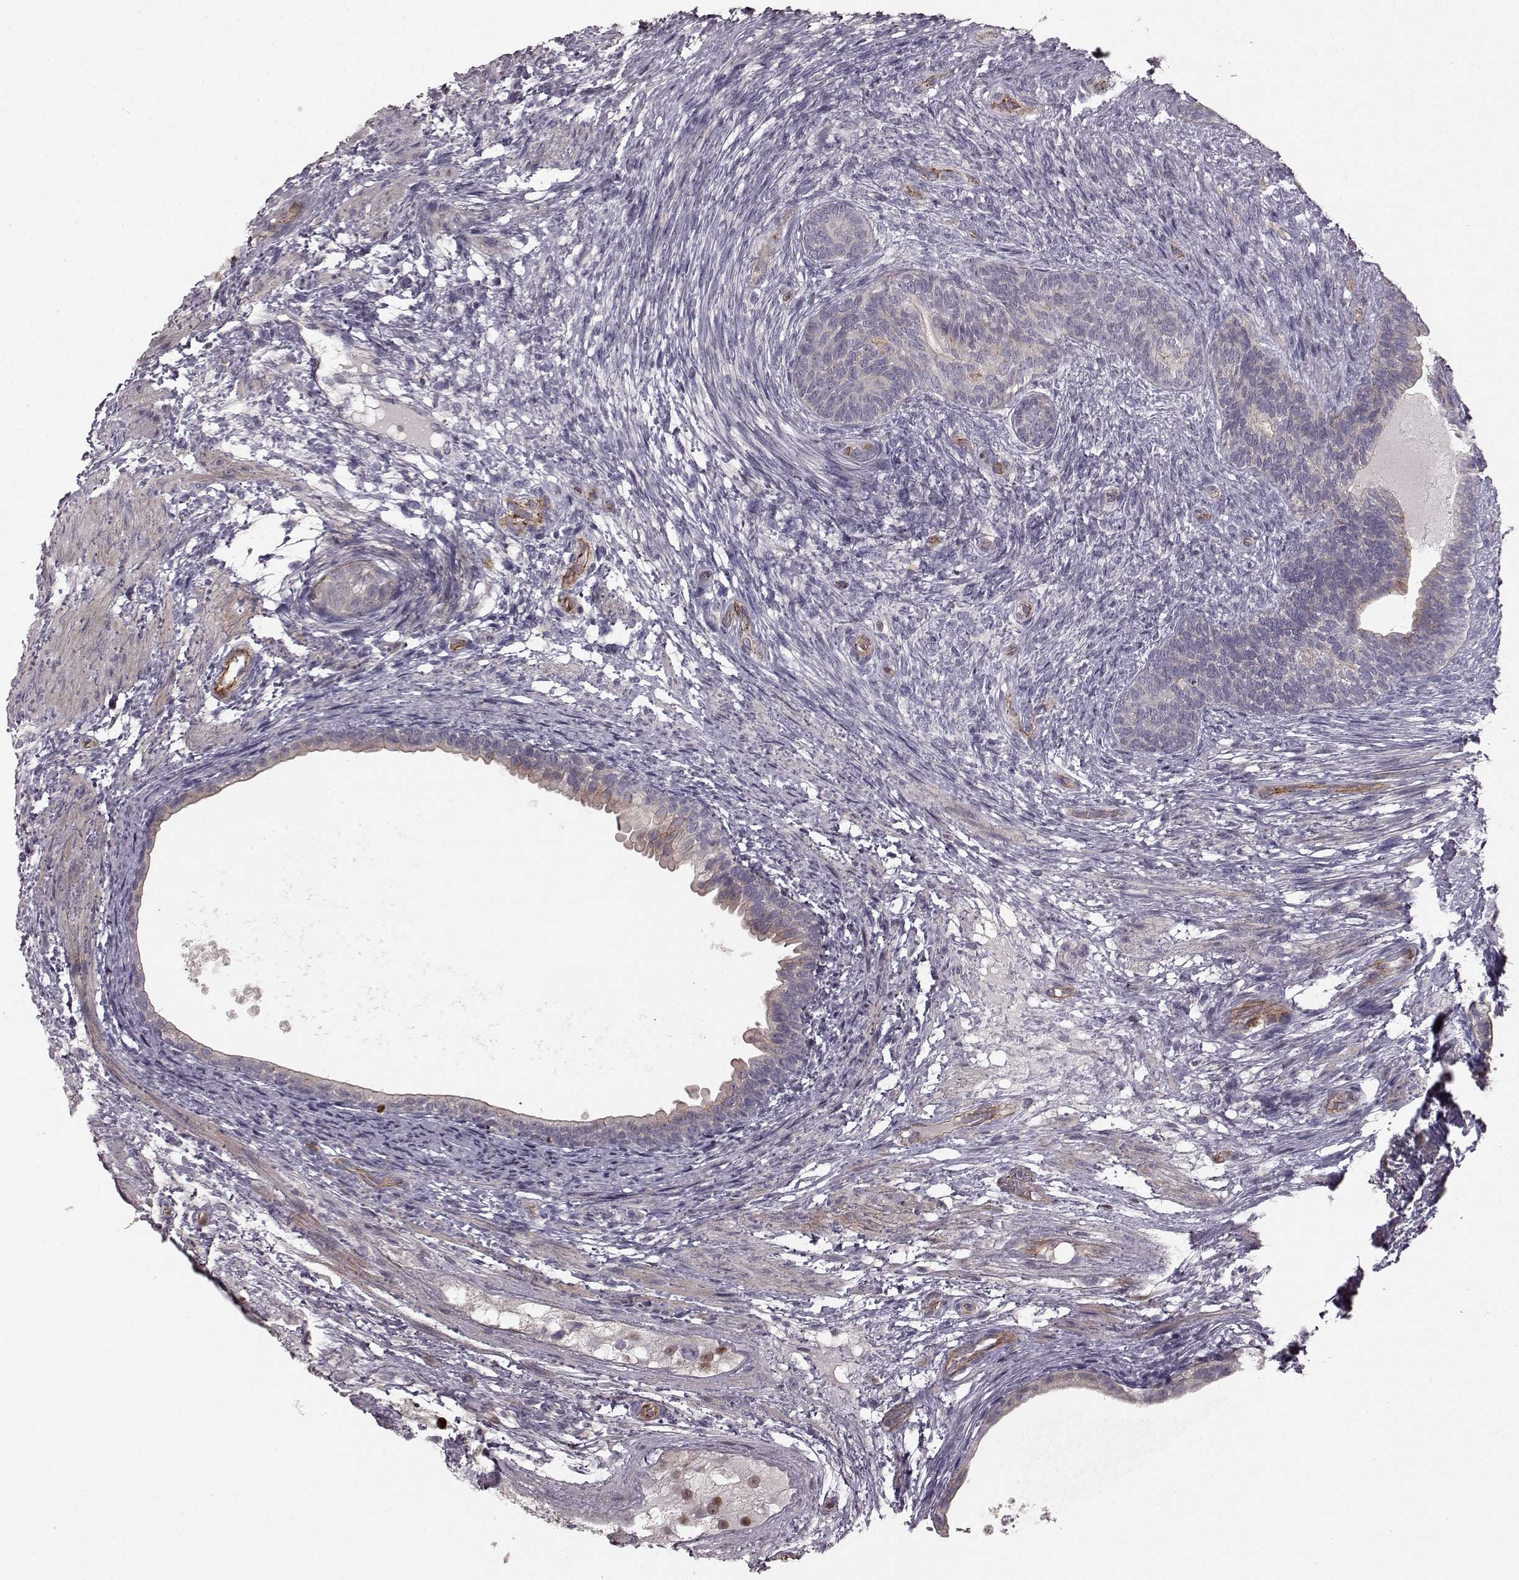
{"staining": {"intensity": "negative", "quantity": "none", "location": "none"}, "tissue": "testis cancer", "cell_type": "Tumor cells", "image_type": "cancer", "snomed": [{"axis": "morphology", "description": "Carcinoma, Embryonal, NOS"}, {"axis": "topography", "description": "Testis"}], "caption": "This histopathology image is of testis embryonal carcinoma stained with immunohistochemistry (IHC) to label a protein in brown with the nuclei are counter-stained blue. There is no staining in tumor cells.", "gene": "SLC22A18", "patient": {"sex": "male", "age": 24}}